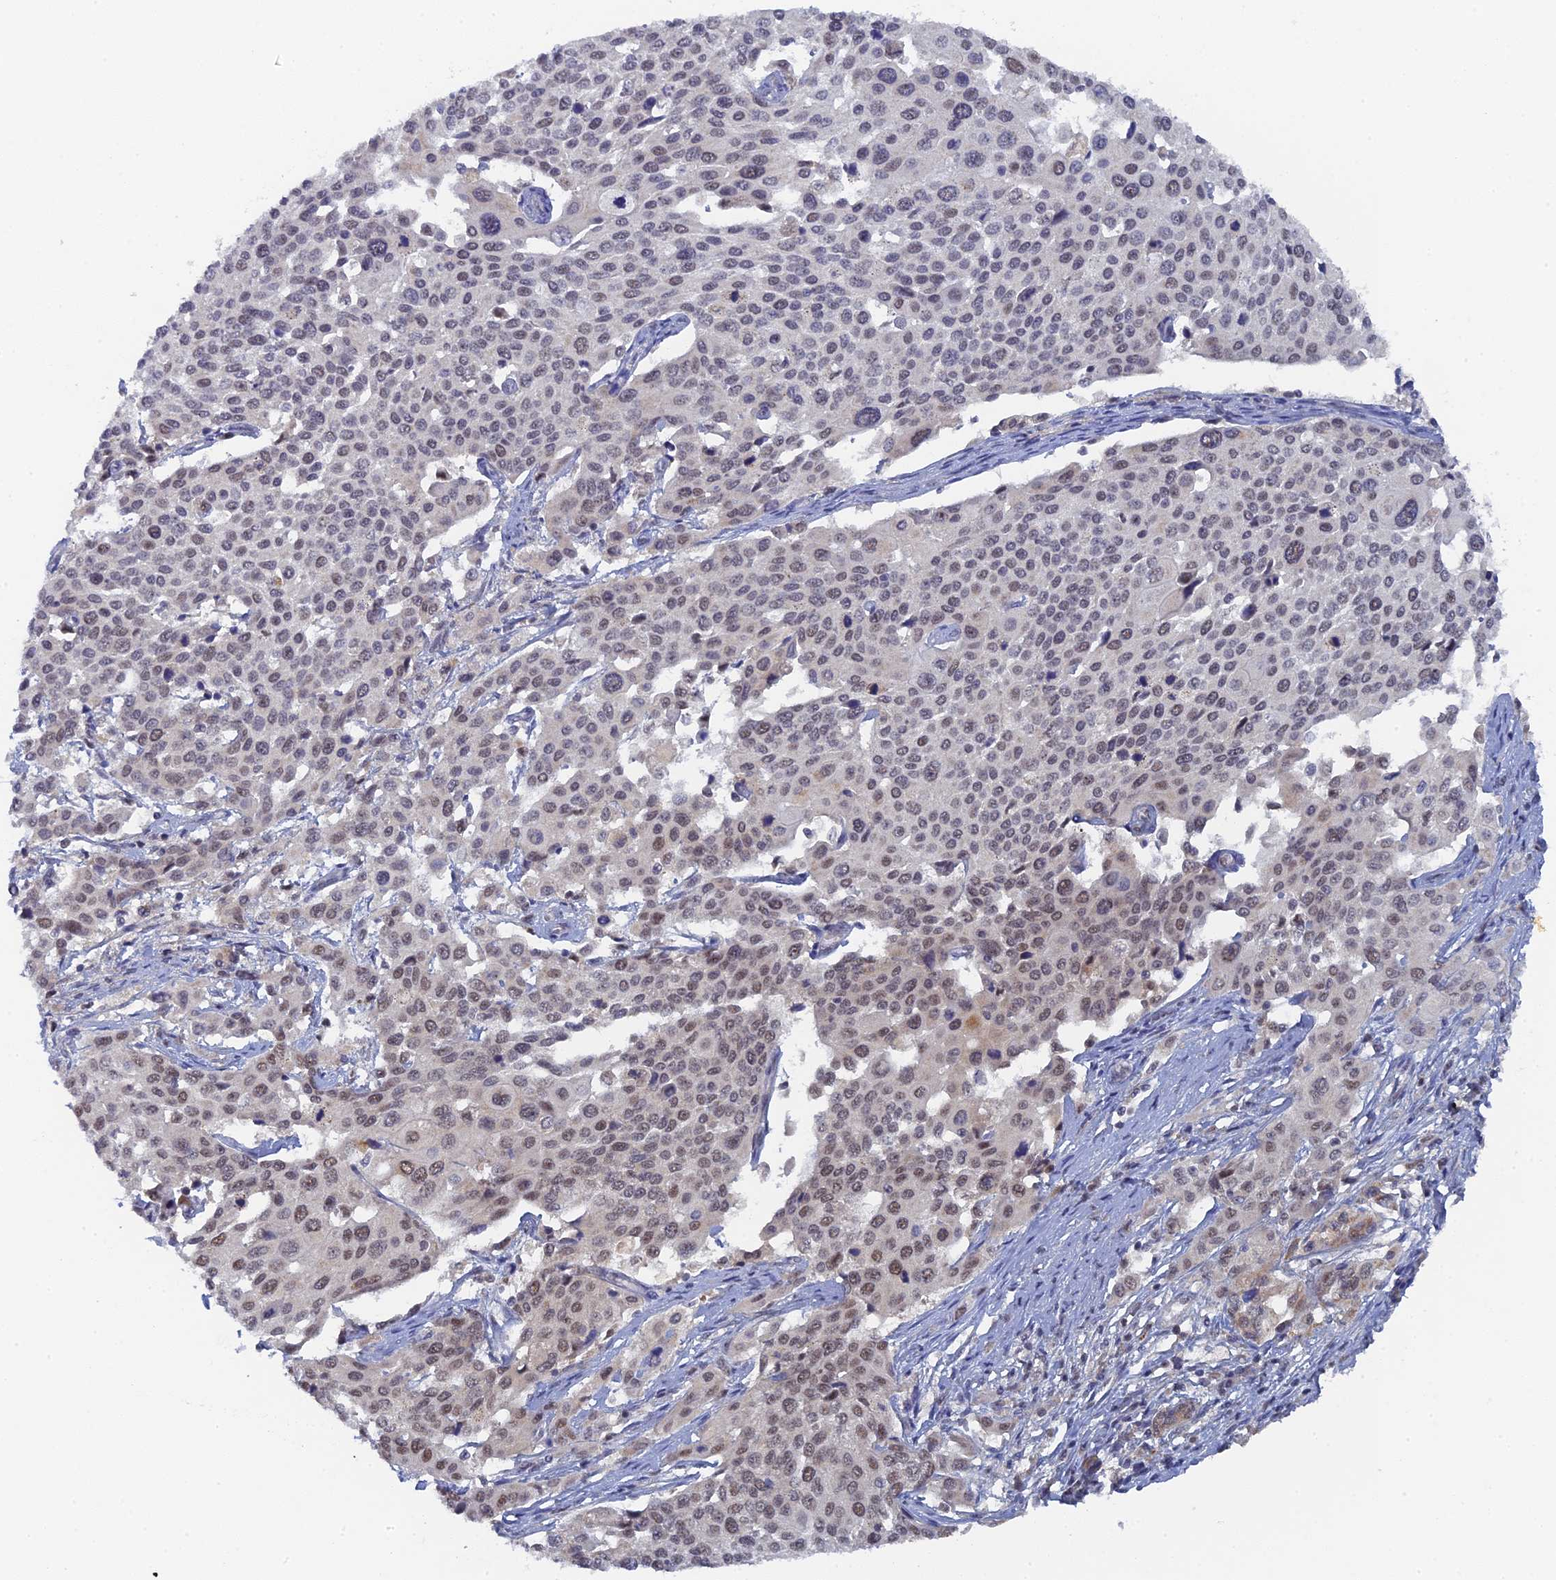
{"staining": {"intensity": "weak", "quantity": "<25%", "location": "nuclear"}, "tissue": "cervical cancer", "cell_type": "Tumor cells", "image_type": "cancer", "snomed": [{"axis": "morphology", "description": "Squamous cell carcinoma, NOS"}, {"axis": "topography", "description": "Cervix"}], "caption": "A histopathology image of cervical squamous cell carcinoma stained for a protein shows no brown staining in tumor cells.", "gene": "MIGA2", "patient": {"sex": "female", "age": 44}}